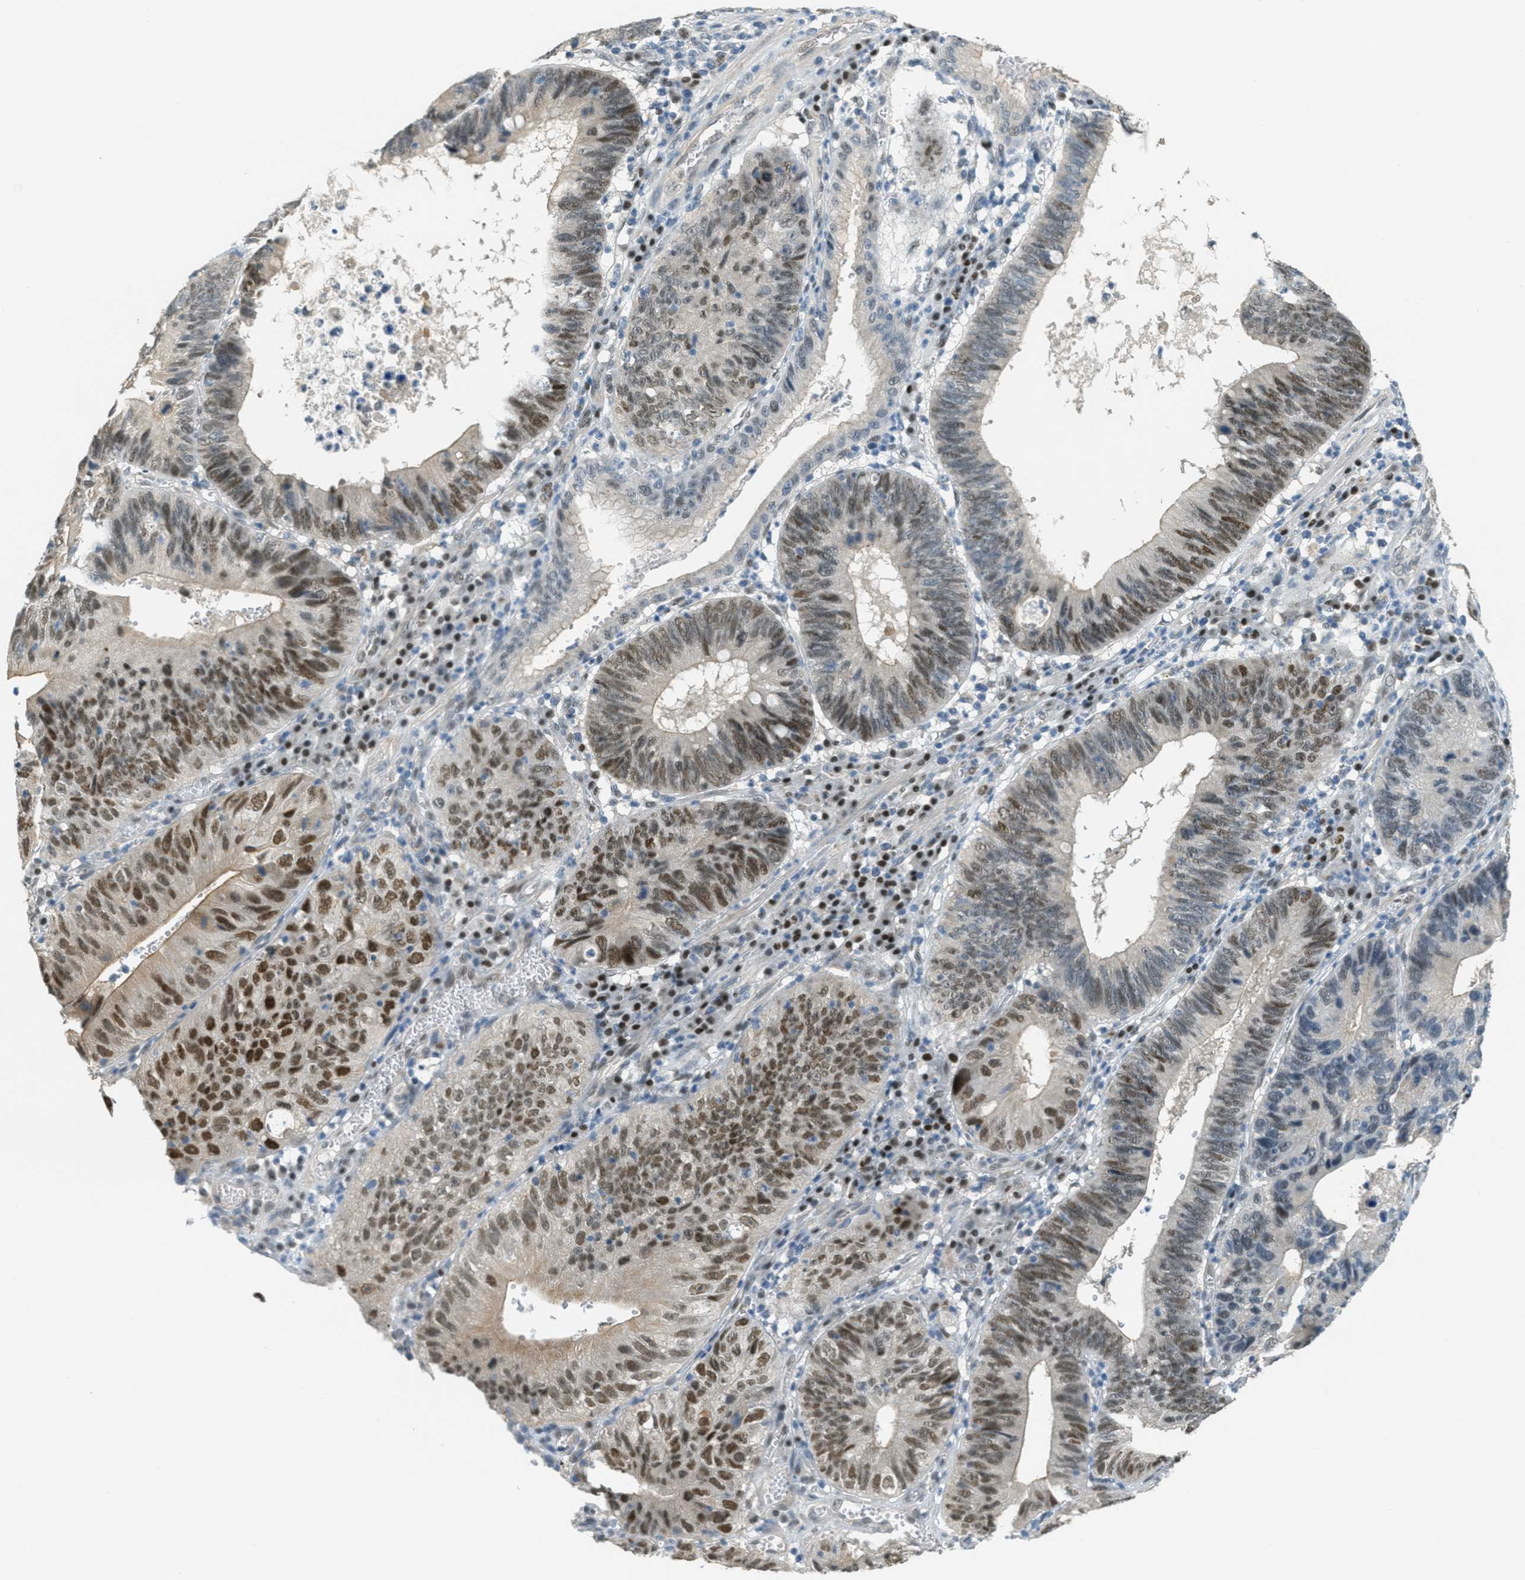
{"staining": {"intensity": "moderate", "quantity": "25%-75%", "location": "nuclear"}, "tissue": "stomach cancer", "cell_type": "Tumor cells", "image_type": "cancer", "snomed": [{"axis": "morphology", "description": "Adenocarcinoma, NOS"}, {"axis": "topography", "description": "Stomach"}], "caption": "Tumor cells show moderate nuclear expression in approximately 25%-75% of cells in stomach cancer (adenocarcinoma).", "gene": "TCF3", "patient": {"sex": "male", "age": 59}}